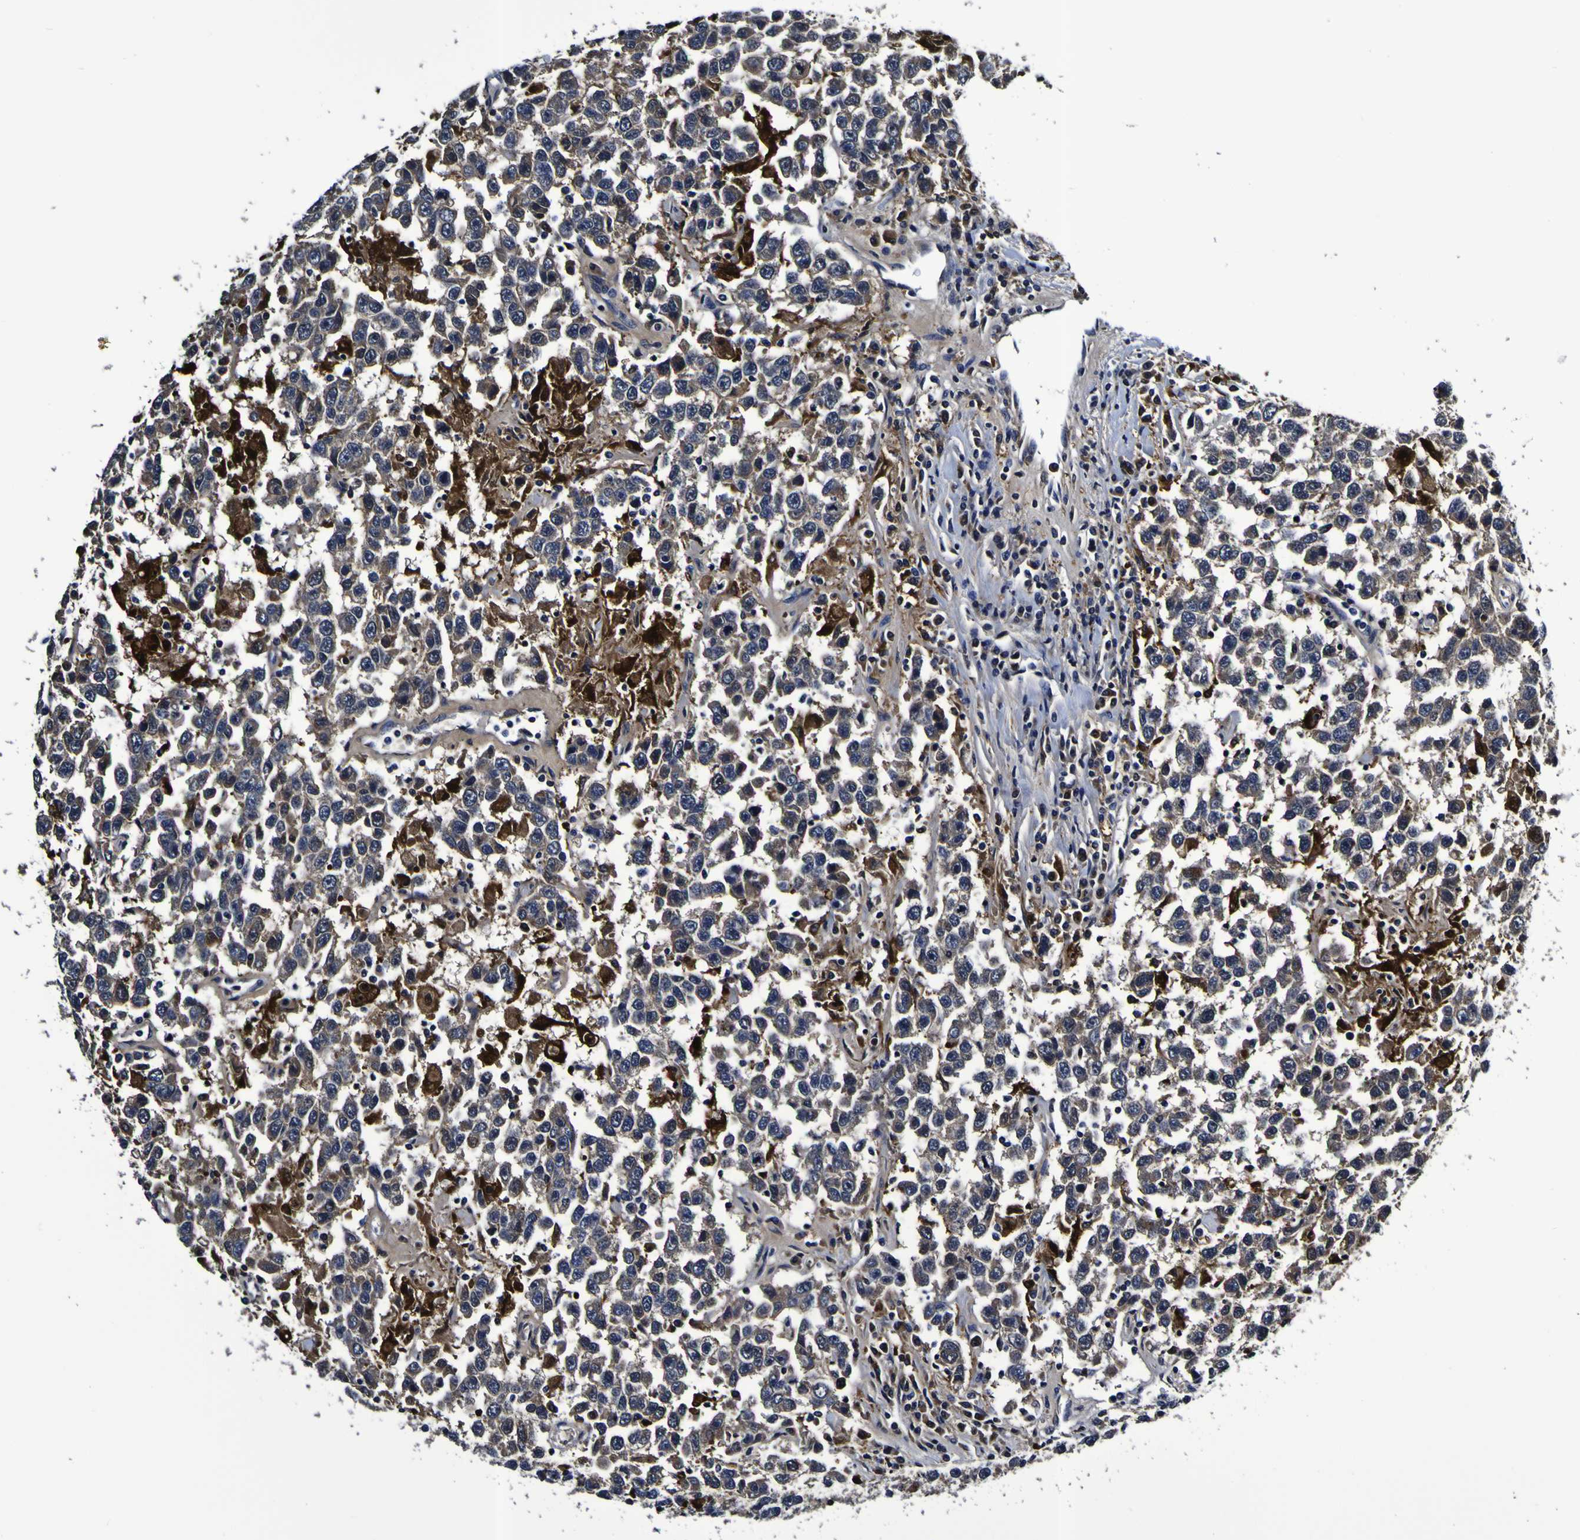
{"staining": {"intensity": "strong", "quantity": "<25%", "location": "cytoplasmic/membranous"}, "tissue": "testis cancer", "cell_type": "Tumor cells", "image_type": "cancer", "snomed": [{"axis": "morphology", "description": "Seminoma, NOS"}, {"axis": "topography", "description": "Testis"}], "caption": "Protein analysis of testis cancer tissue shows strong cytoplasmic/membranous positivity in approximately <25% of tumor cells.", "gene": "GPX1", "patient": {"sex": "male", "age": 41}}